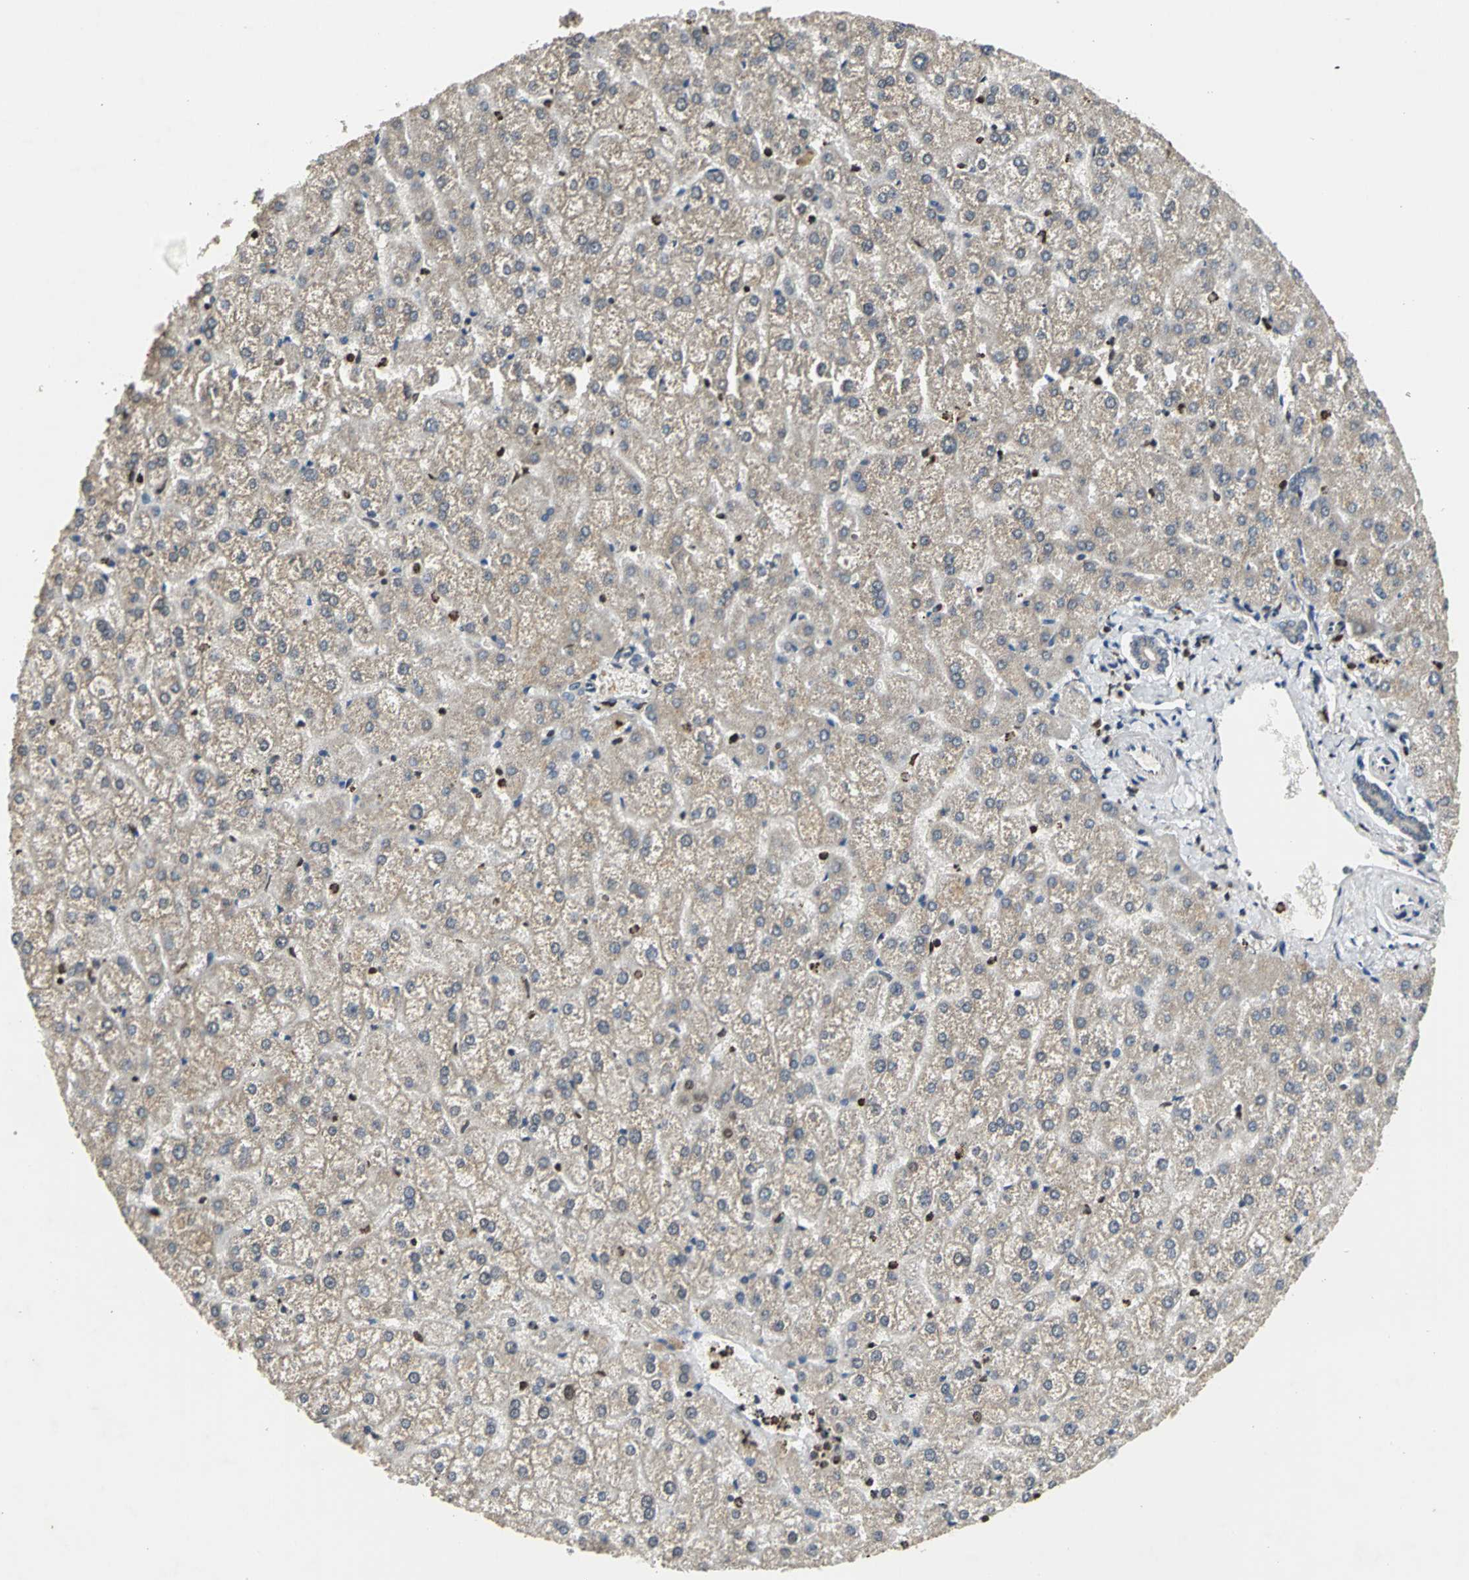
{"staining": {"intensity": "weak", "quantity": ">75%", "location": "cytoplasmic/membranous"}, "tissue": "liver", "cell_type": "Cholangiocytes", "image_type": "normal", "snomed": [{"axis": "morphology", "description": "Normal tissue, NOS"}, {"axis": "topography", "description": "Liver"}], "caption": "High-power microscopy captured an immunohistochemistry (IHC) histopathology image of unremarkable liver, revealing weak cytoplasmic/membranous expression in about >75% of cholangiocytes.", "gene": "AHR", "patient": {"sex": "female", "age": 32}}